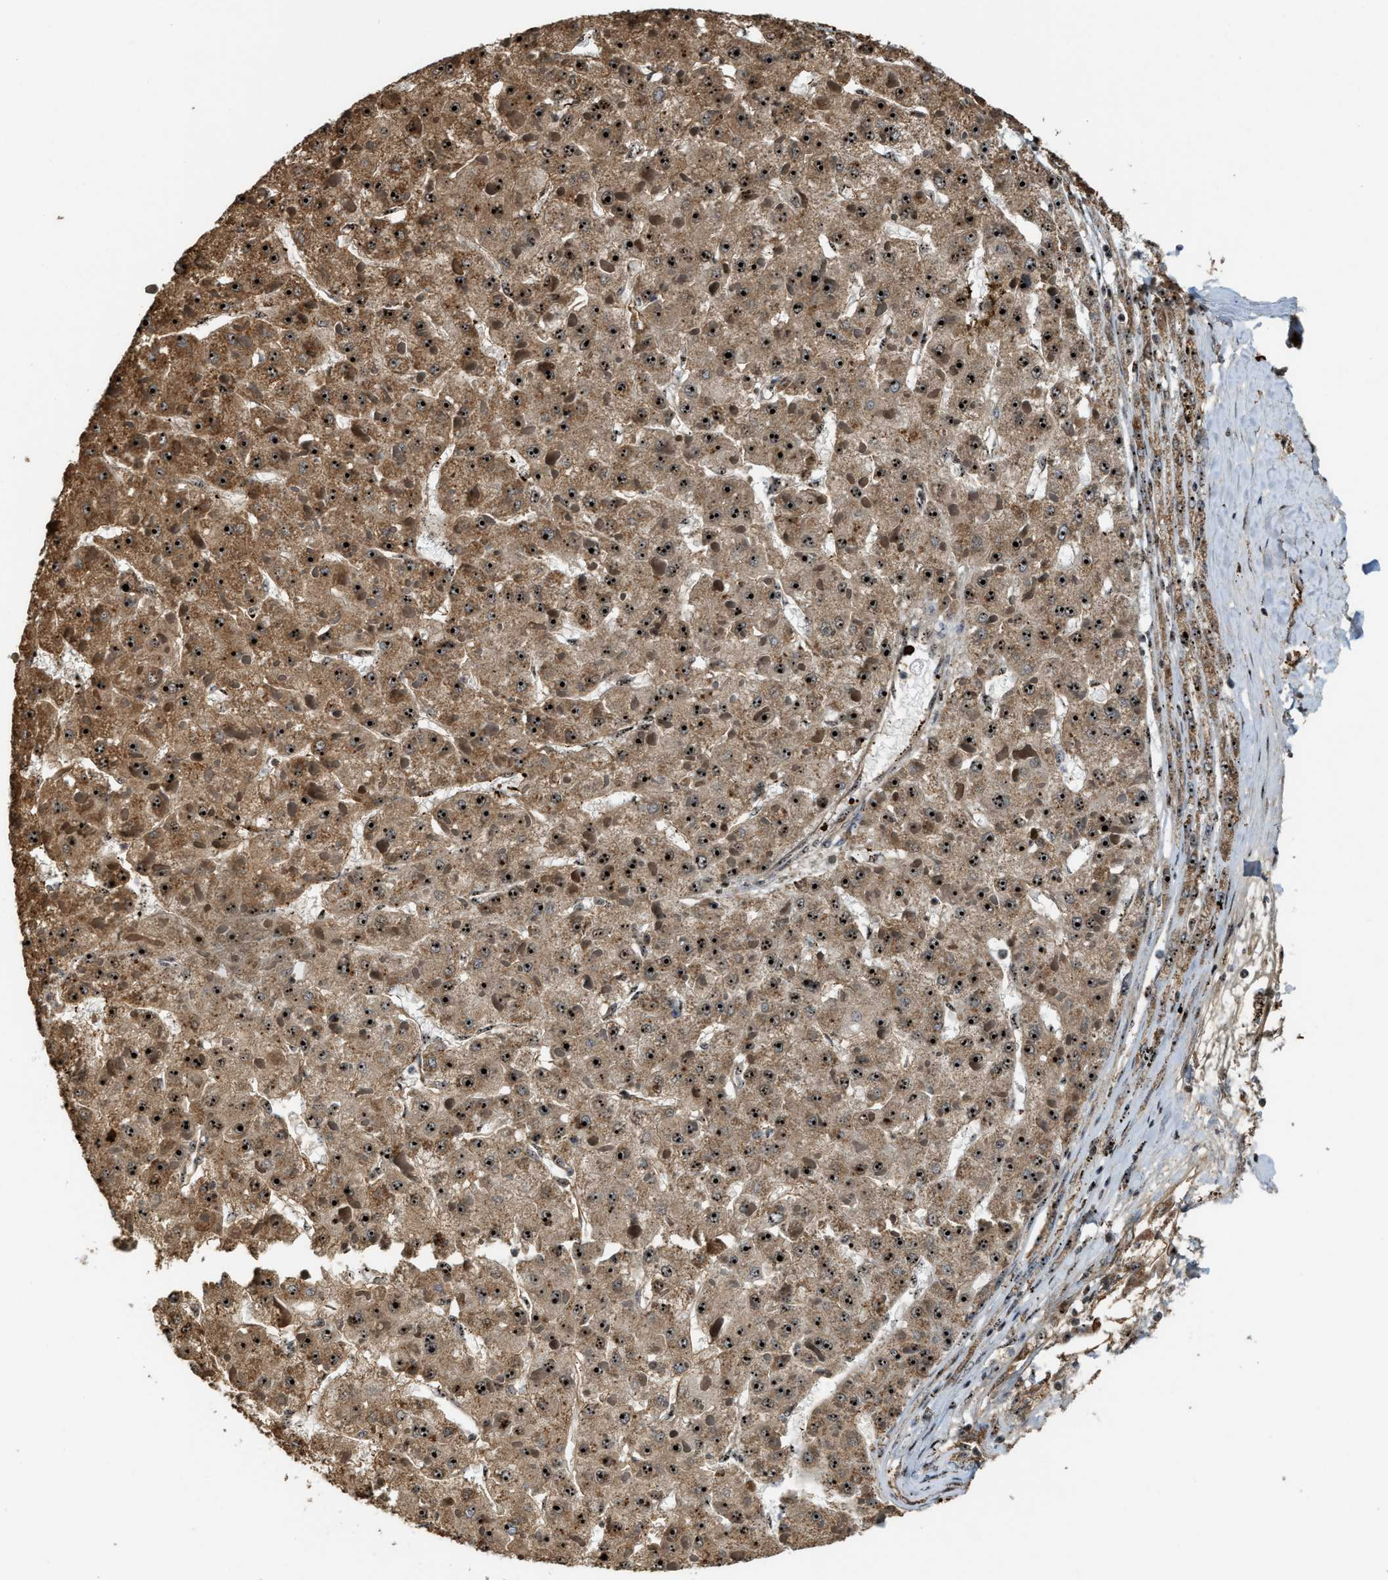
{"staining": {"intensity": "strong", "quantity": ">75%", "location": "cytoplasmic/membranous,nuclear"}, "tissue": "liver cancer", "cell_type": "Tumor cells", "image_type": "cancer", "snomed": [{"axis": "morphology", "description": "Carcinoma, Hepatocellular, NOS"}, {"axis": "topography", "description": "Liver"}], "caption": "Protein staining of hepatocellular carcinoma (liver) tissue demonstrates strong cytoplasmic/membranous and nuclear expression in about >75% of tumor cells.", "gene": "ZNF687", "patient": {"sex": "female", "age": 73}}